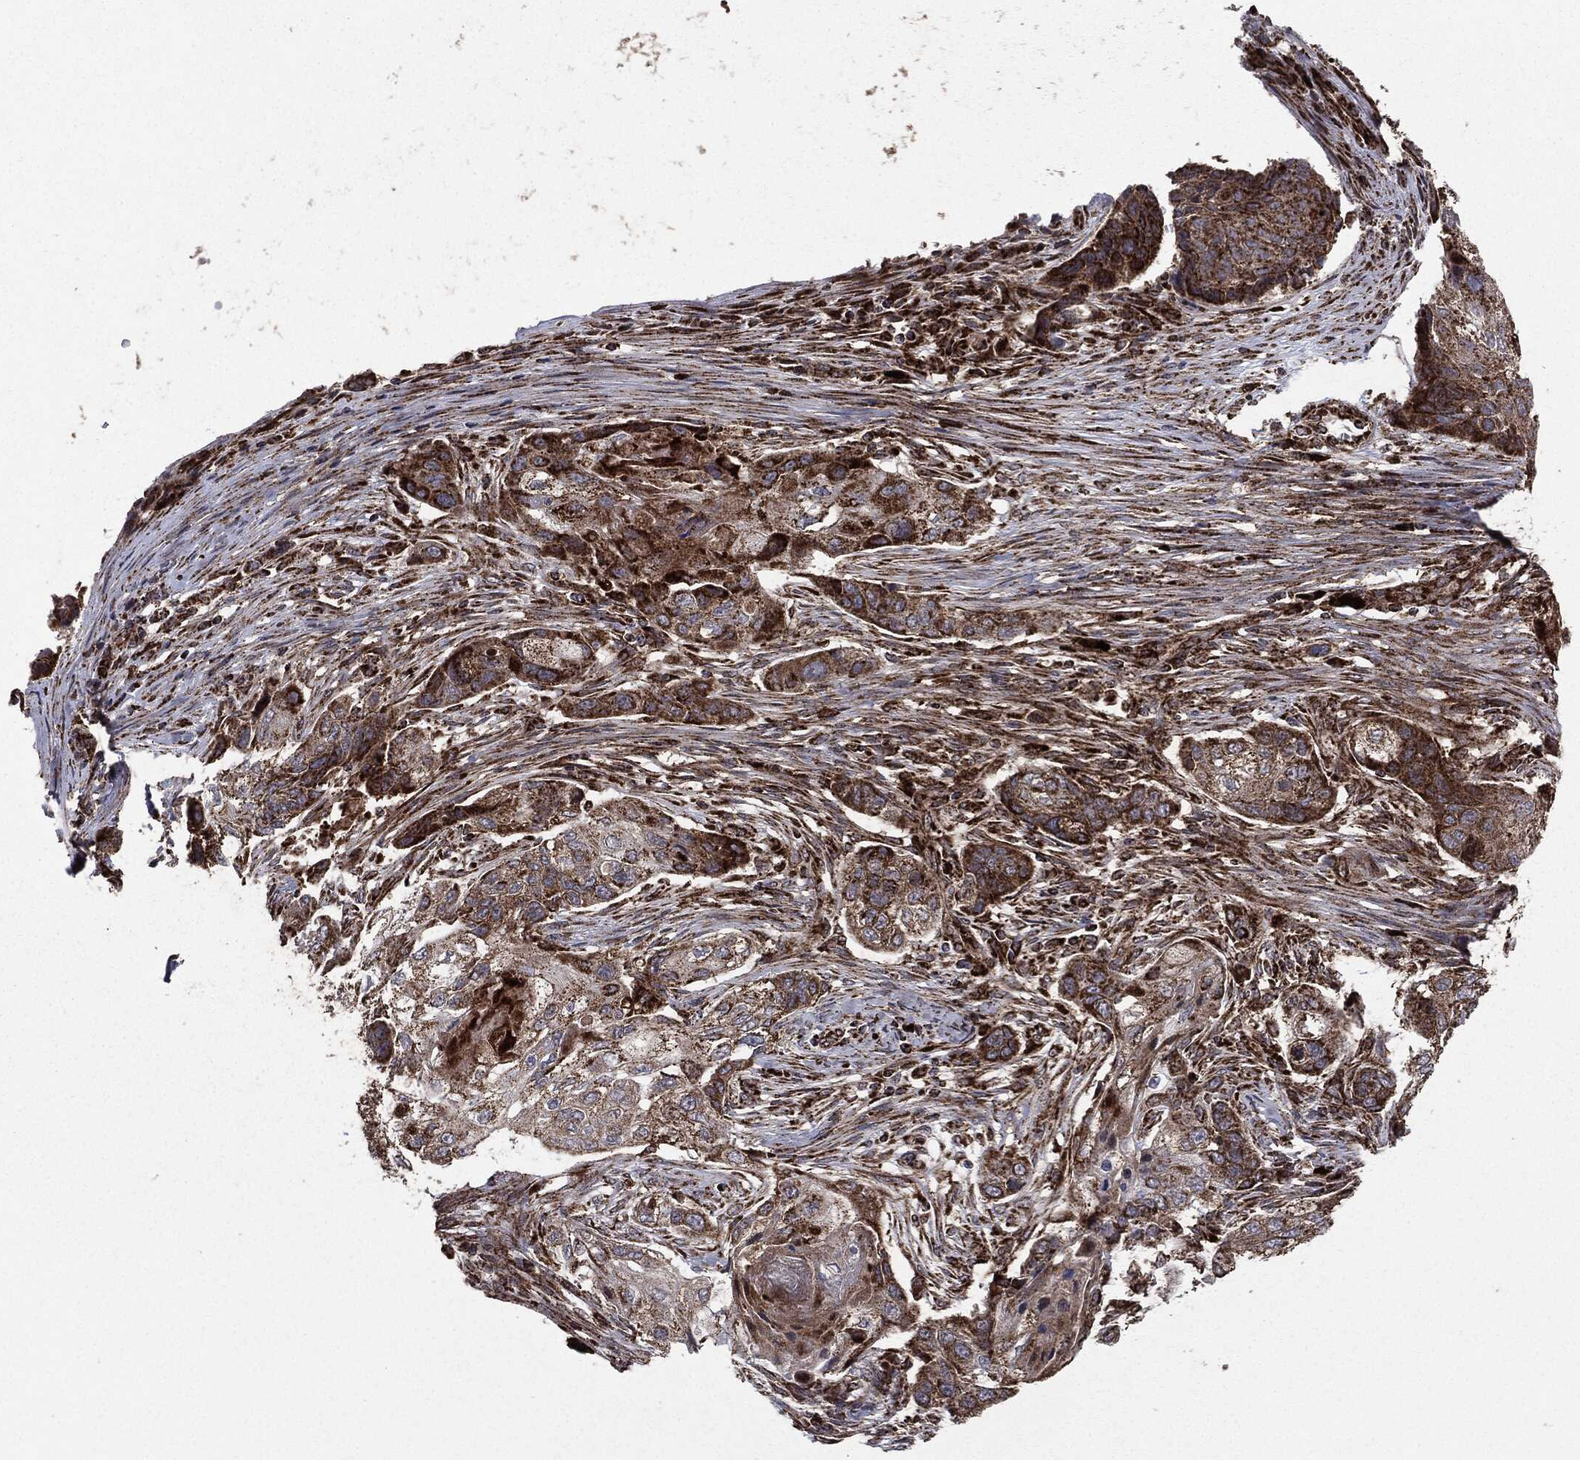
{"staining": {"intensity": "moderate", "quantity": "25%-75%", "location": "cytoplasmic/membranous"}, "tissue": "lung cancer", "cell_type": "Tumor cells", "image_type": "cancer", "snomed": [{"axis": "morphology", "description": "Normal tissue, NOS"}, {"axis": "morphology", "description": "Squamous cell carcinoma, NOS"}, {"axis": "topography", "description": "Bronchus"}, {"axis": "topography", "description": "Lung"}], "caption": "This image displays lung cancer stained with immunohistochemistry (IHC) to label a protein in brown. The cytoplasmic/membranous of tumor cells show moderate positivity for the protein. Nuclei are counter-stained blue.", "gene": "MAP2K1", "patient": {"sex": "male", "age": 69}}